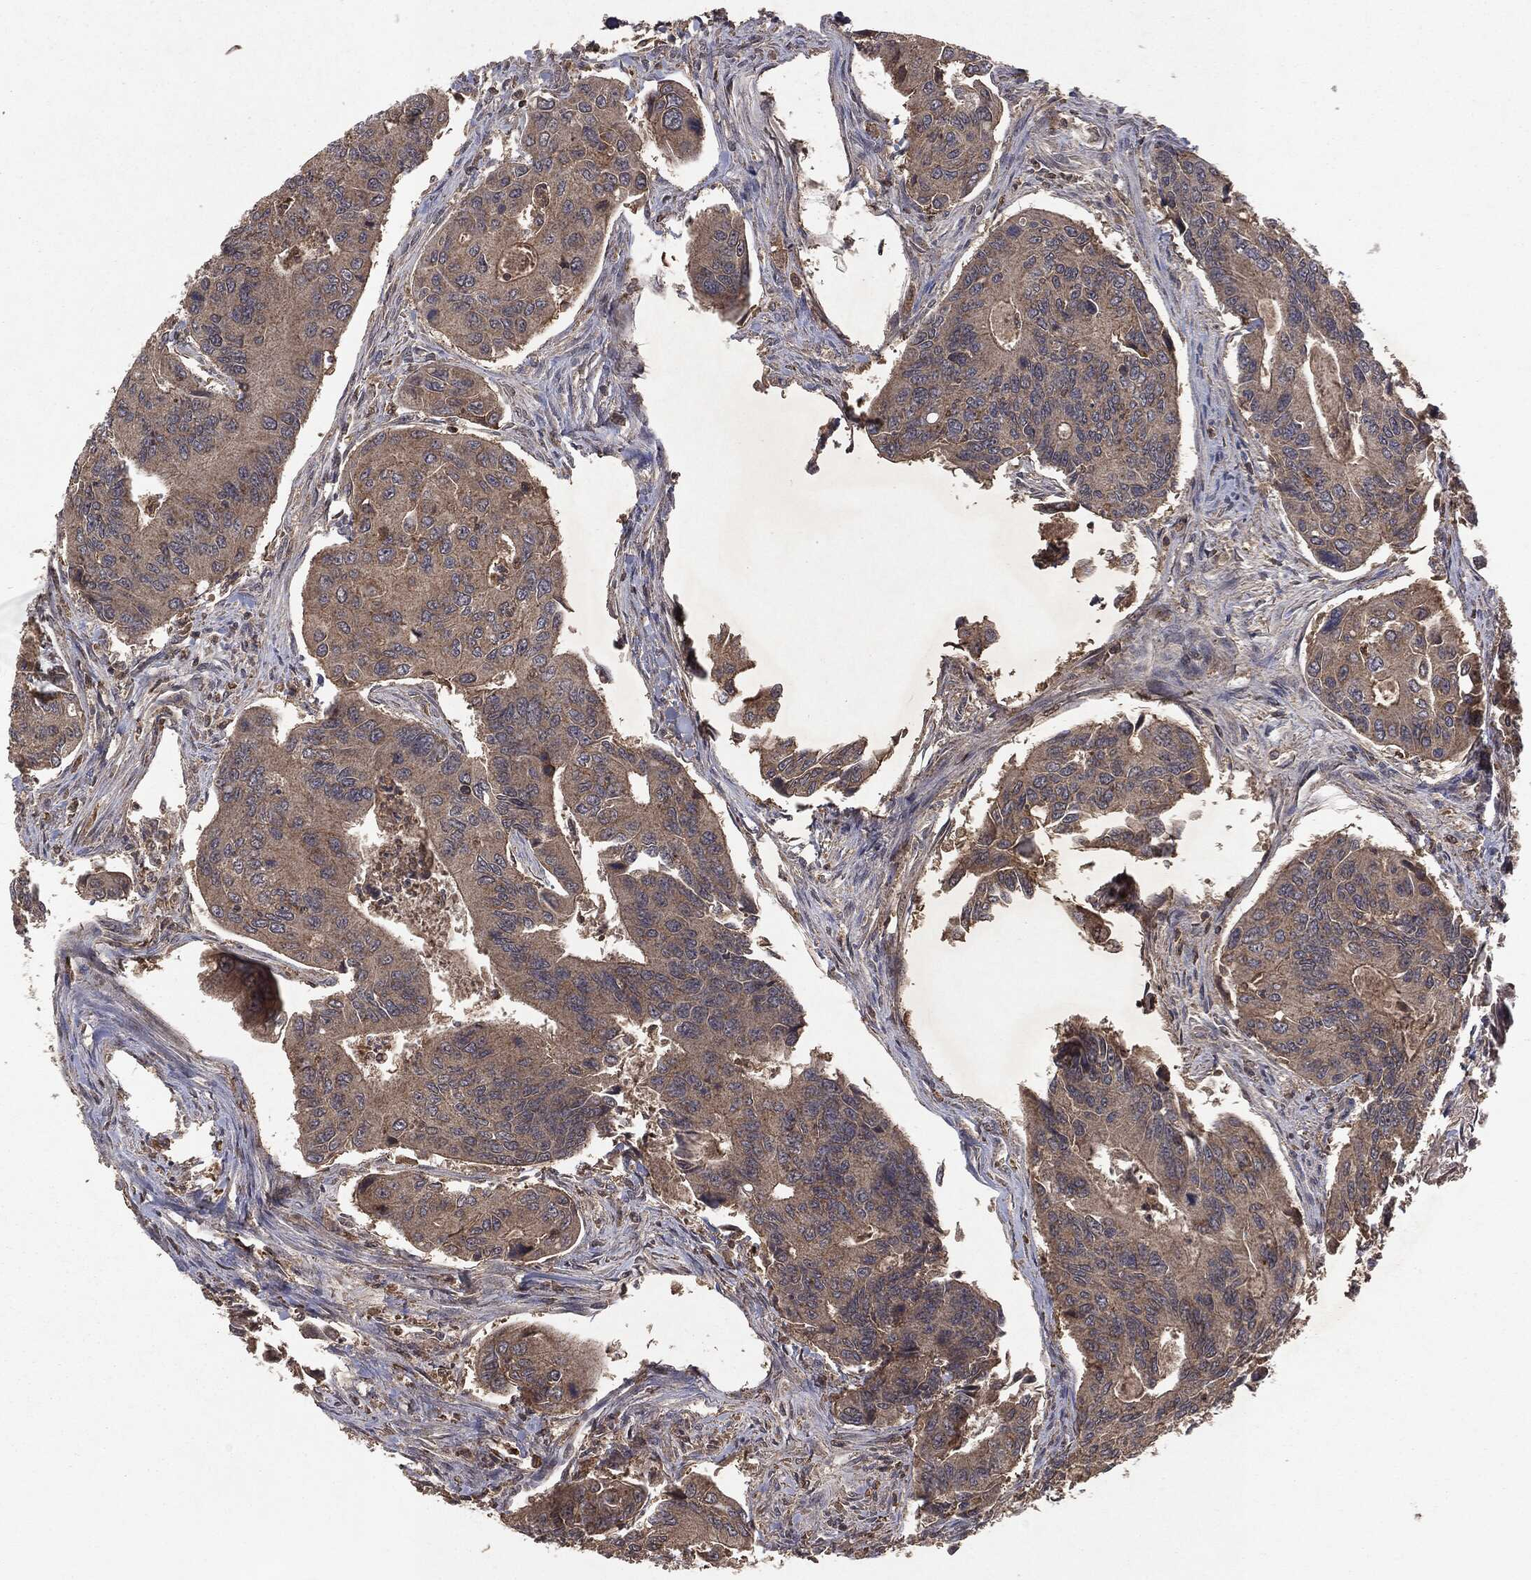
{"staining": {"intensity": "weak", "quantity": ">75%", "location": "cytoplasmic/membranous"}, "tissue": "colorectal cancer", "cell_type": "Tumor cells", "image_type": "cancer", "snomed": [{"axis": "morphology", "description": "Adenocarcinoma, NOS"}, {"axis": "topography", "description": "Colon"}], "caption": "Tumor cells exhibit low levels of weak cytoplasmic/membranous expression in about >75% of cells in colorectal adenocarcinoma. (IHC, brightfield microscopy, high magnification).", "gene": "MTOR", "patient": {"sex": "female", "age": 67}}